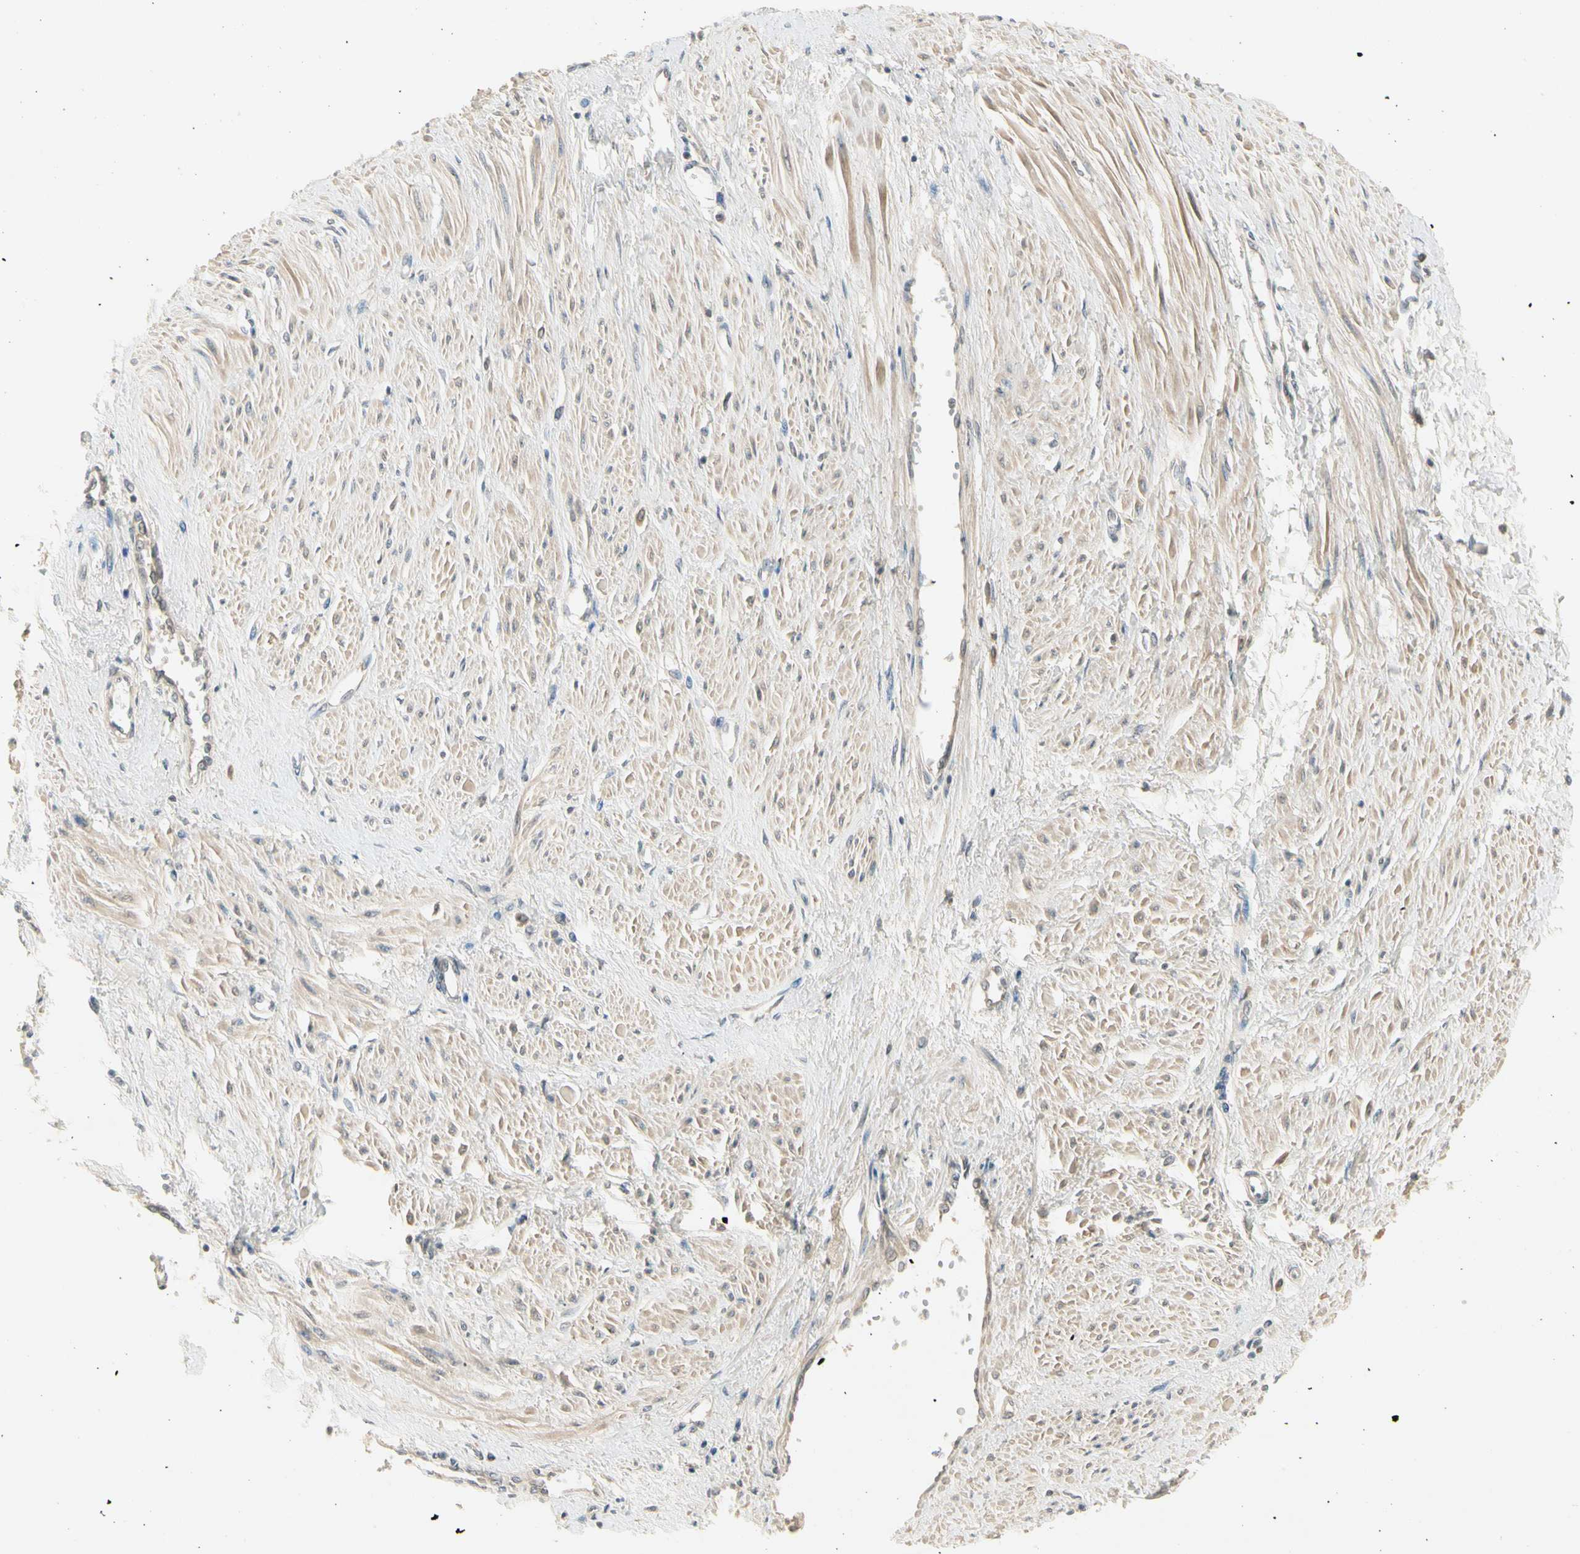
{"staining": {"intensity": "weak", "quantity": "25%-75%", "location": "cytoplasmic/membranous"}, "tissue": "smooth muscle", "cell_type": "Smooth muscle cells", "image_type": "normal", "snomed": [{"axis": "morphology", "description": "Normal tissue, NOS"}, {"axis": "topography", "description": "Smooth muscle"}, {"axis": "topography", "description": "Uterus"}], "caption": "Smooth muscle stained with a brown dye exhibits weak cytoplasmic/membranous positive positivity in about 25%-75% of smooth muscle cells.", "gene": "CCL4", "patient": {"sex": "female", "age": 39}}